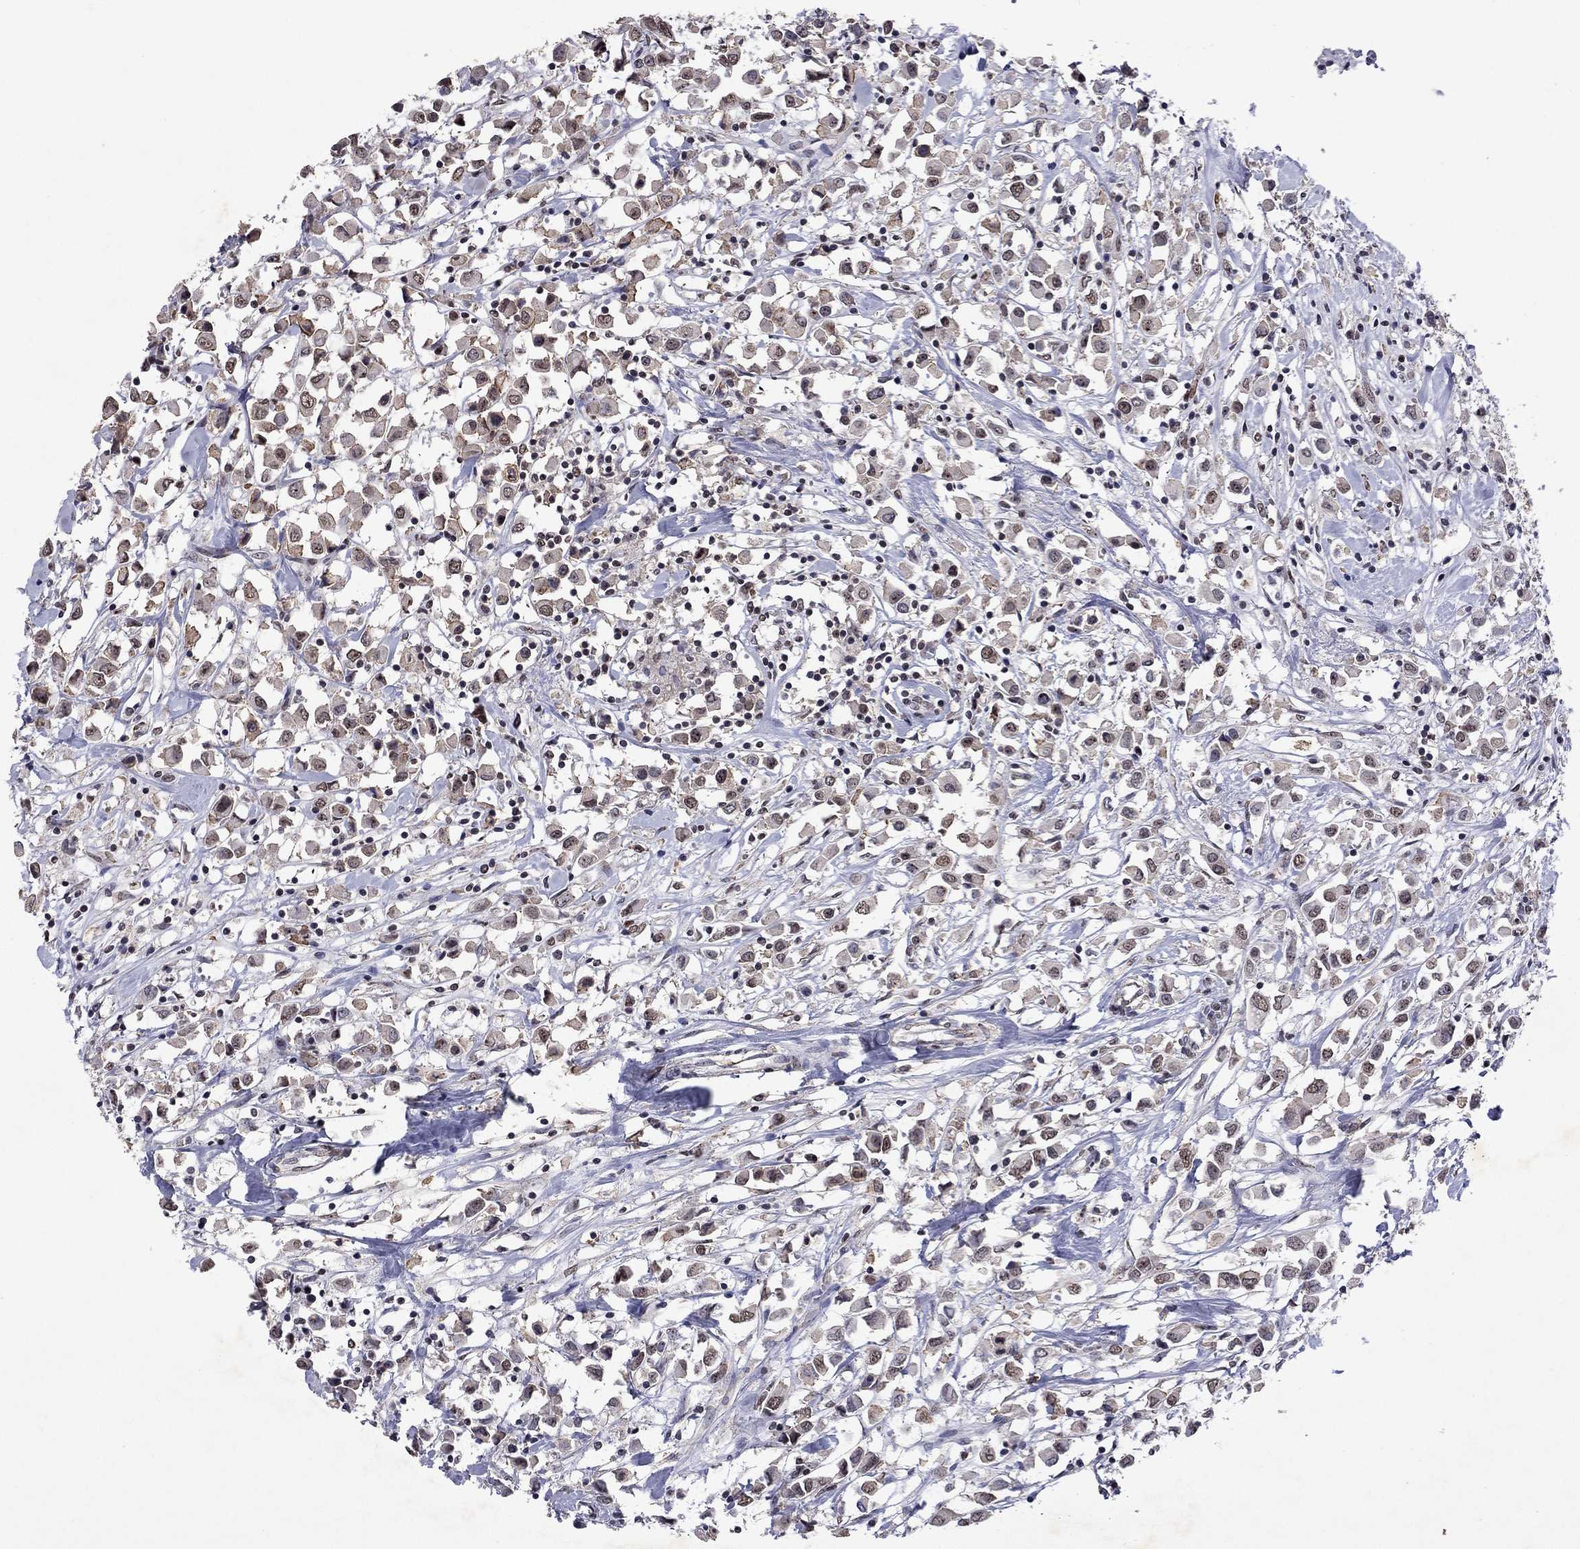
{"staining": {"intensity": "weak", "quantity": "25%-75%", "location": "nuclear"}, "tissue": "breast cancer", "cell_type": "Tumor cells", "image_type": "cancer", "snomed": [{"axis": "morphology", "description": "Duct carcinoma"}, {"axis": "topography", "description": "Breast"}], "caption": "Immunohistochemistry (IHC) photomicrograph of breast cancer stained for a protein (brown), which shows low levels of weak nuclear positivity in approximately 25%-75% of tumor cells.", "gene": "SPOUT1", "patient": {"sex": "female", "age": 61}}